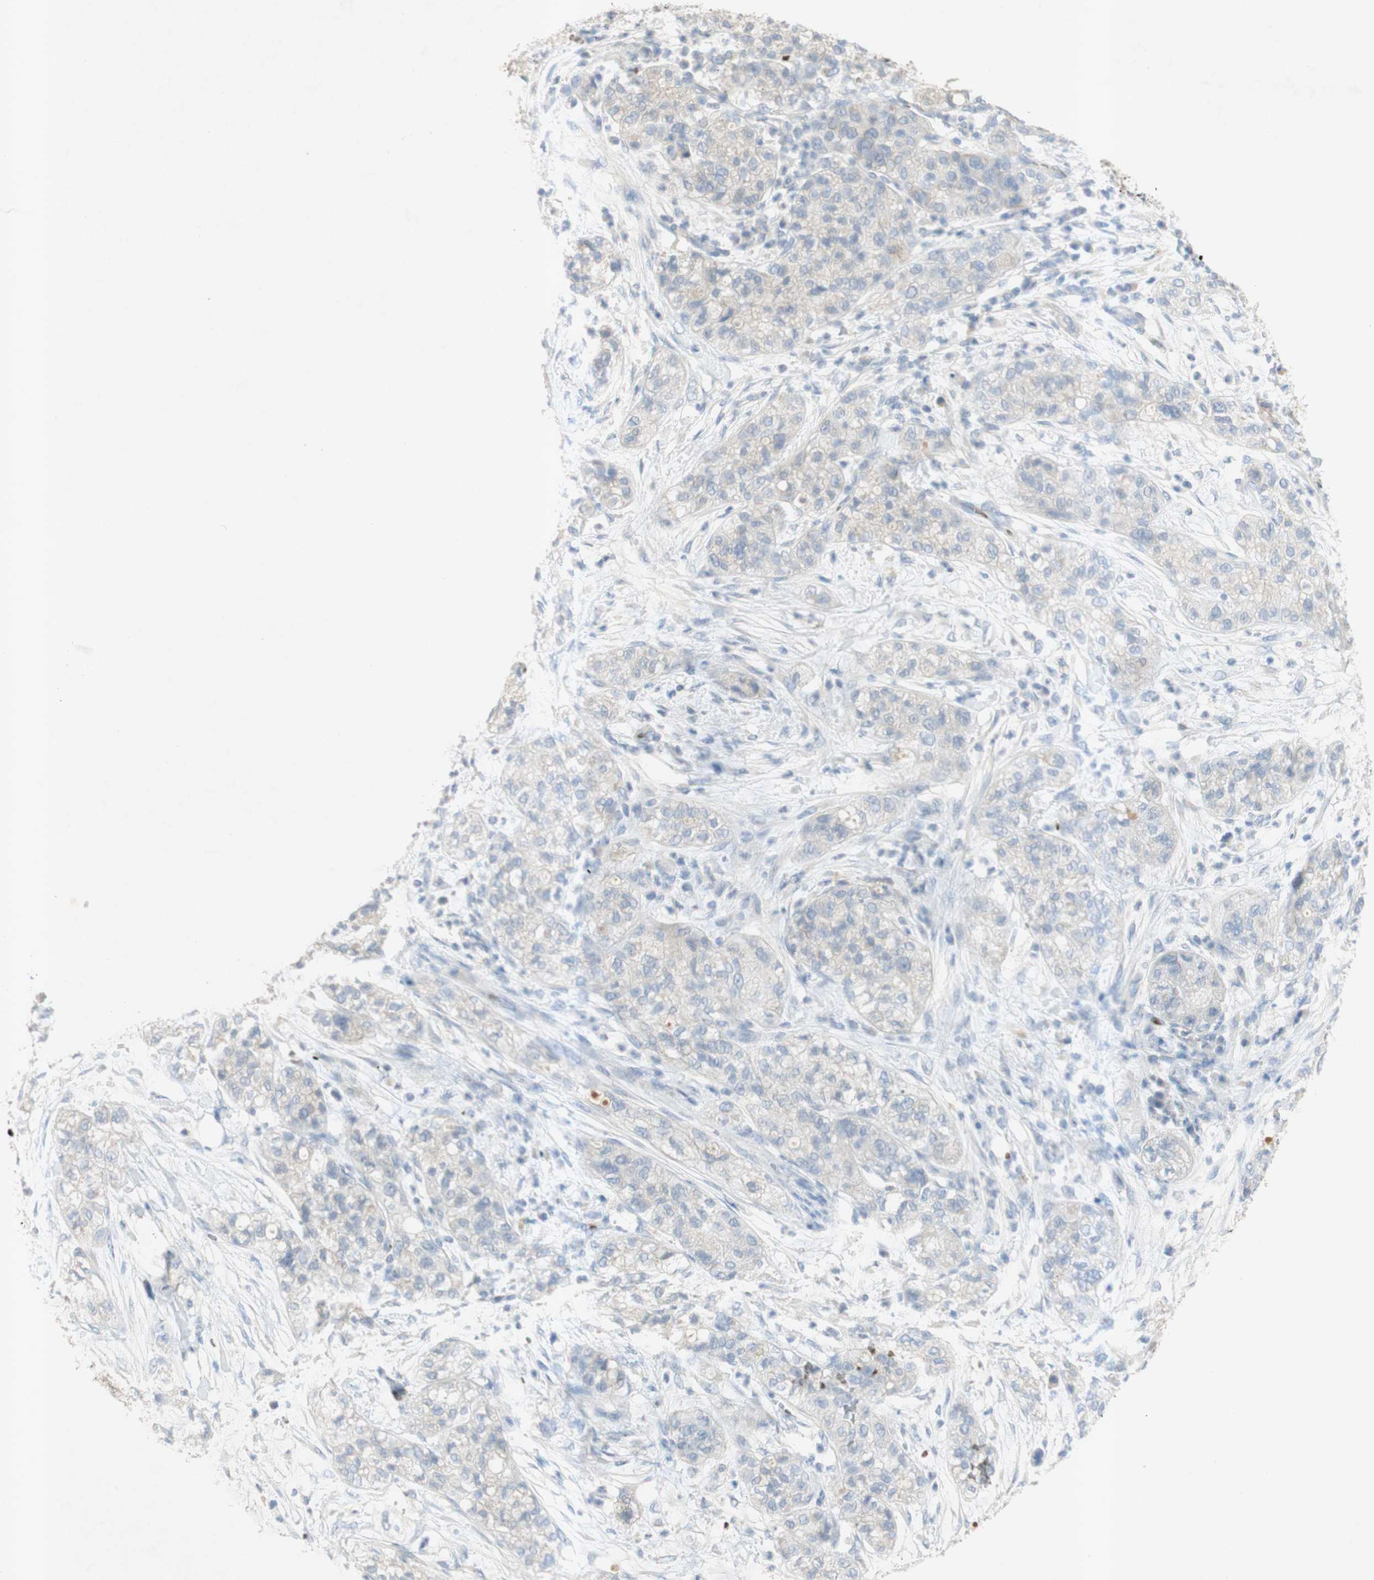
{"staining": {"intensity": "weak", "quantity": "<25%", "location": "cytoplasmic/membranous"}, "tissue": "pancreatic cancer", "cell_type": "Tumor cells", "image_type": "cancer", "snomed": [{"axis": "morphology", "description": "Adenocarcinoma, NOS"}, {"axis": "topography", "description": "Pancreas"}], "caption": "There is no significant positivity in tumor cells of pancreatic adenocarcinoma. The staining was performed using DAB to visualize the protein expression in brown, while the nuclei were stained in blue with hematoxylin (Magnification: 20x).", "gene": "EPO", "patient": {"sex": "female", "age": 78}}